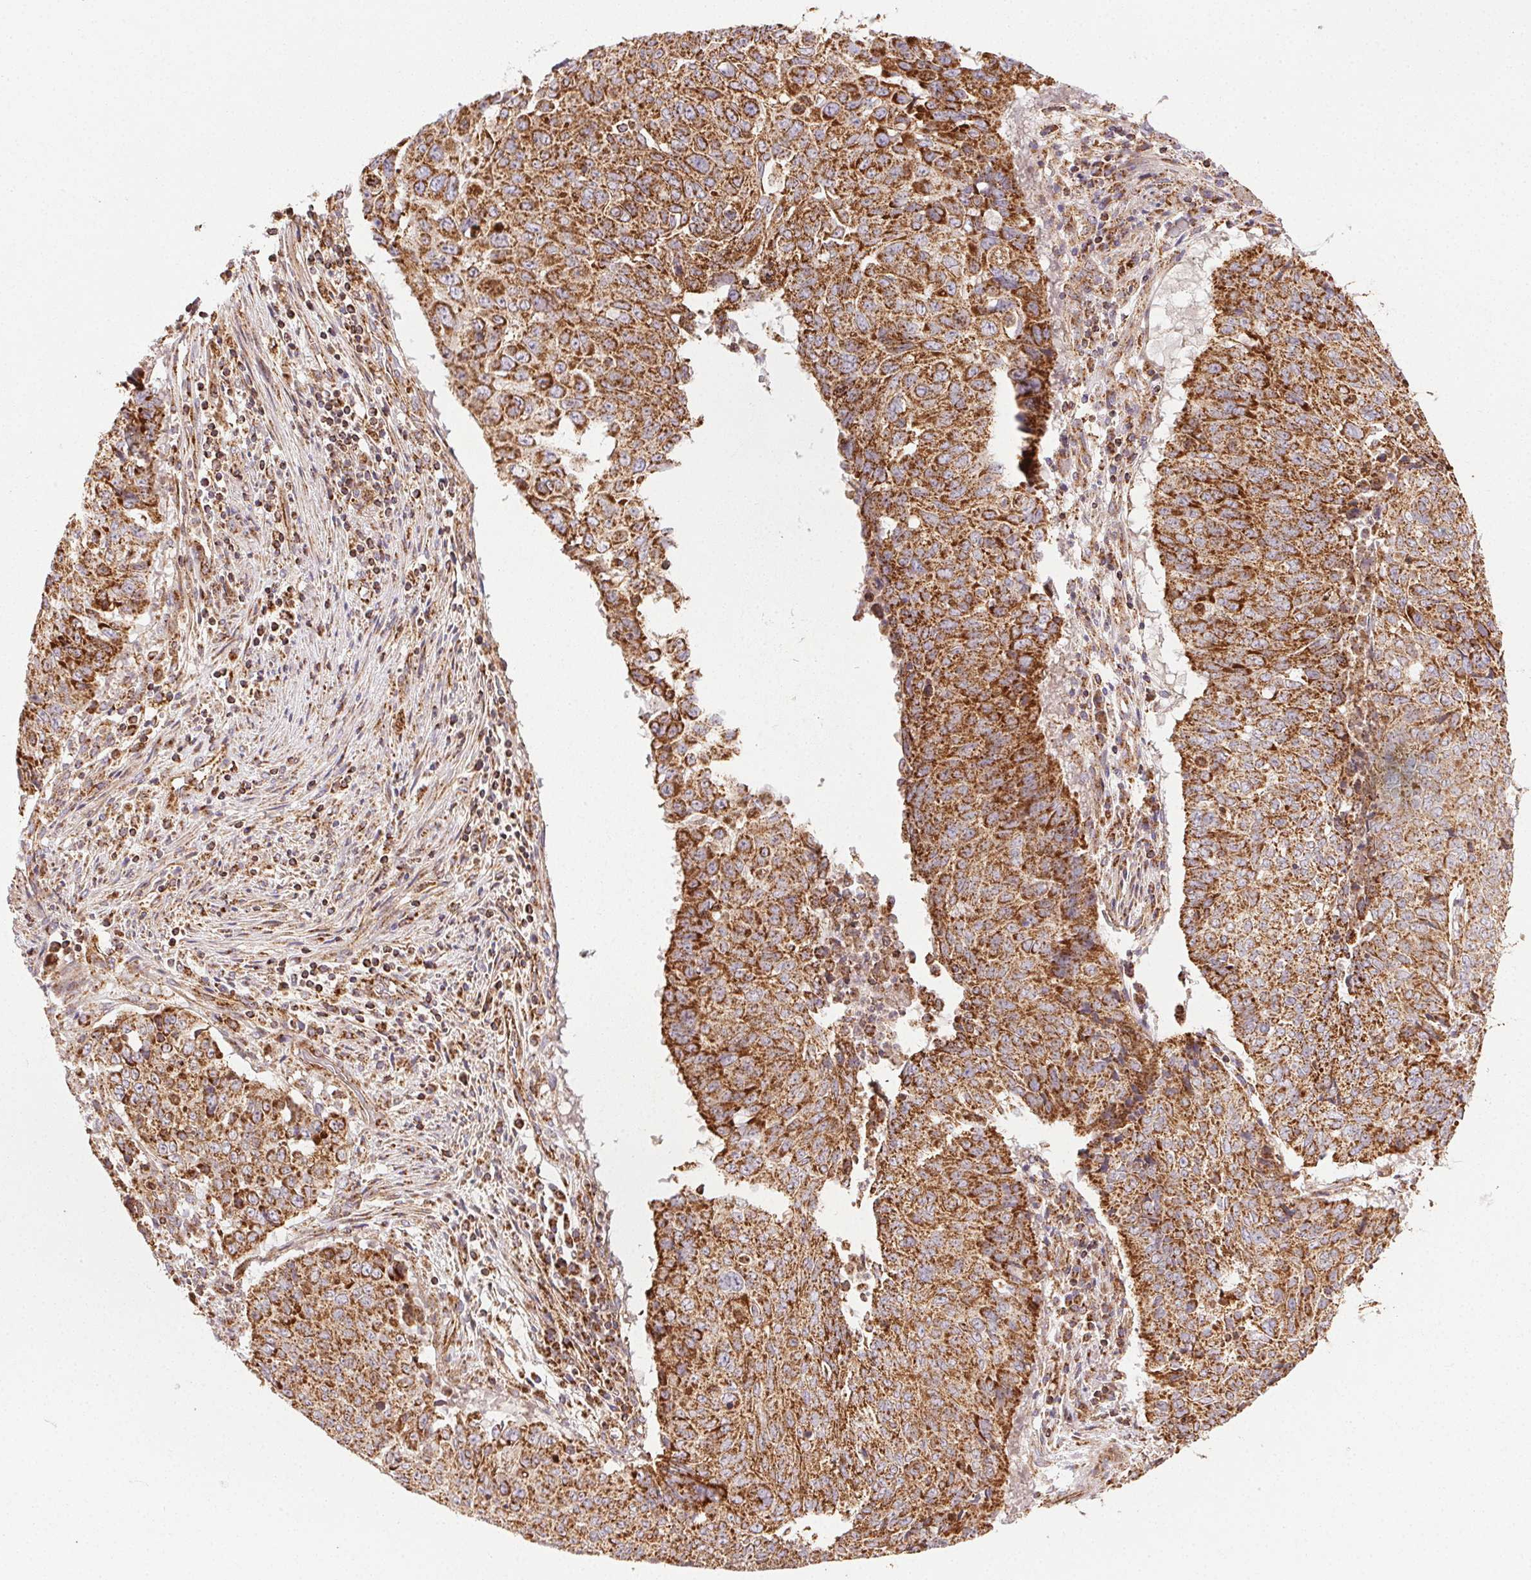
{"staining": {"intensity": "strong", "quantity": ">75%", "location": "cytoplasmic/membranous"}, "tissue": "lung cancer", "cell_type": "Tumor cells", "image_type": "cancer", "snomed": [{"axis": "morphology", "description": "Normal tissue, NOS"}, {"axis": "morphology", "description": "Squamous cell carcinoma, NOS"}, {"axis": "topography", "description": "Bronchus"}, {"axis": "topography", "description": "Lung"}], "caption": "Immunohistochemical staining of lung cancer (squamous cell carcinoma) displays strong cytoplasmic/membranous protein staining in about >75% of tumor cells. The staining was performed using DAB (3,3'-diaminobenzidine) to visualize the protein expression in brown, while the nuclei were stained in blue with hematoxylin (Magnification: 20x).", "gene": "CLPB", "patient": {"sex": "male", "age": 64}}